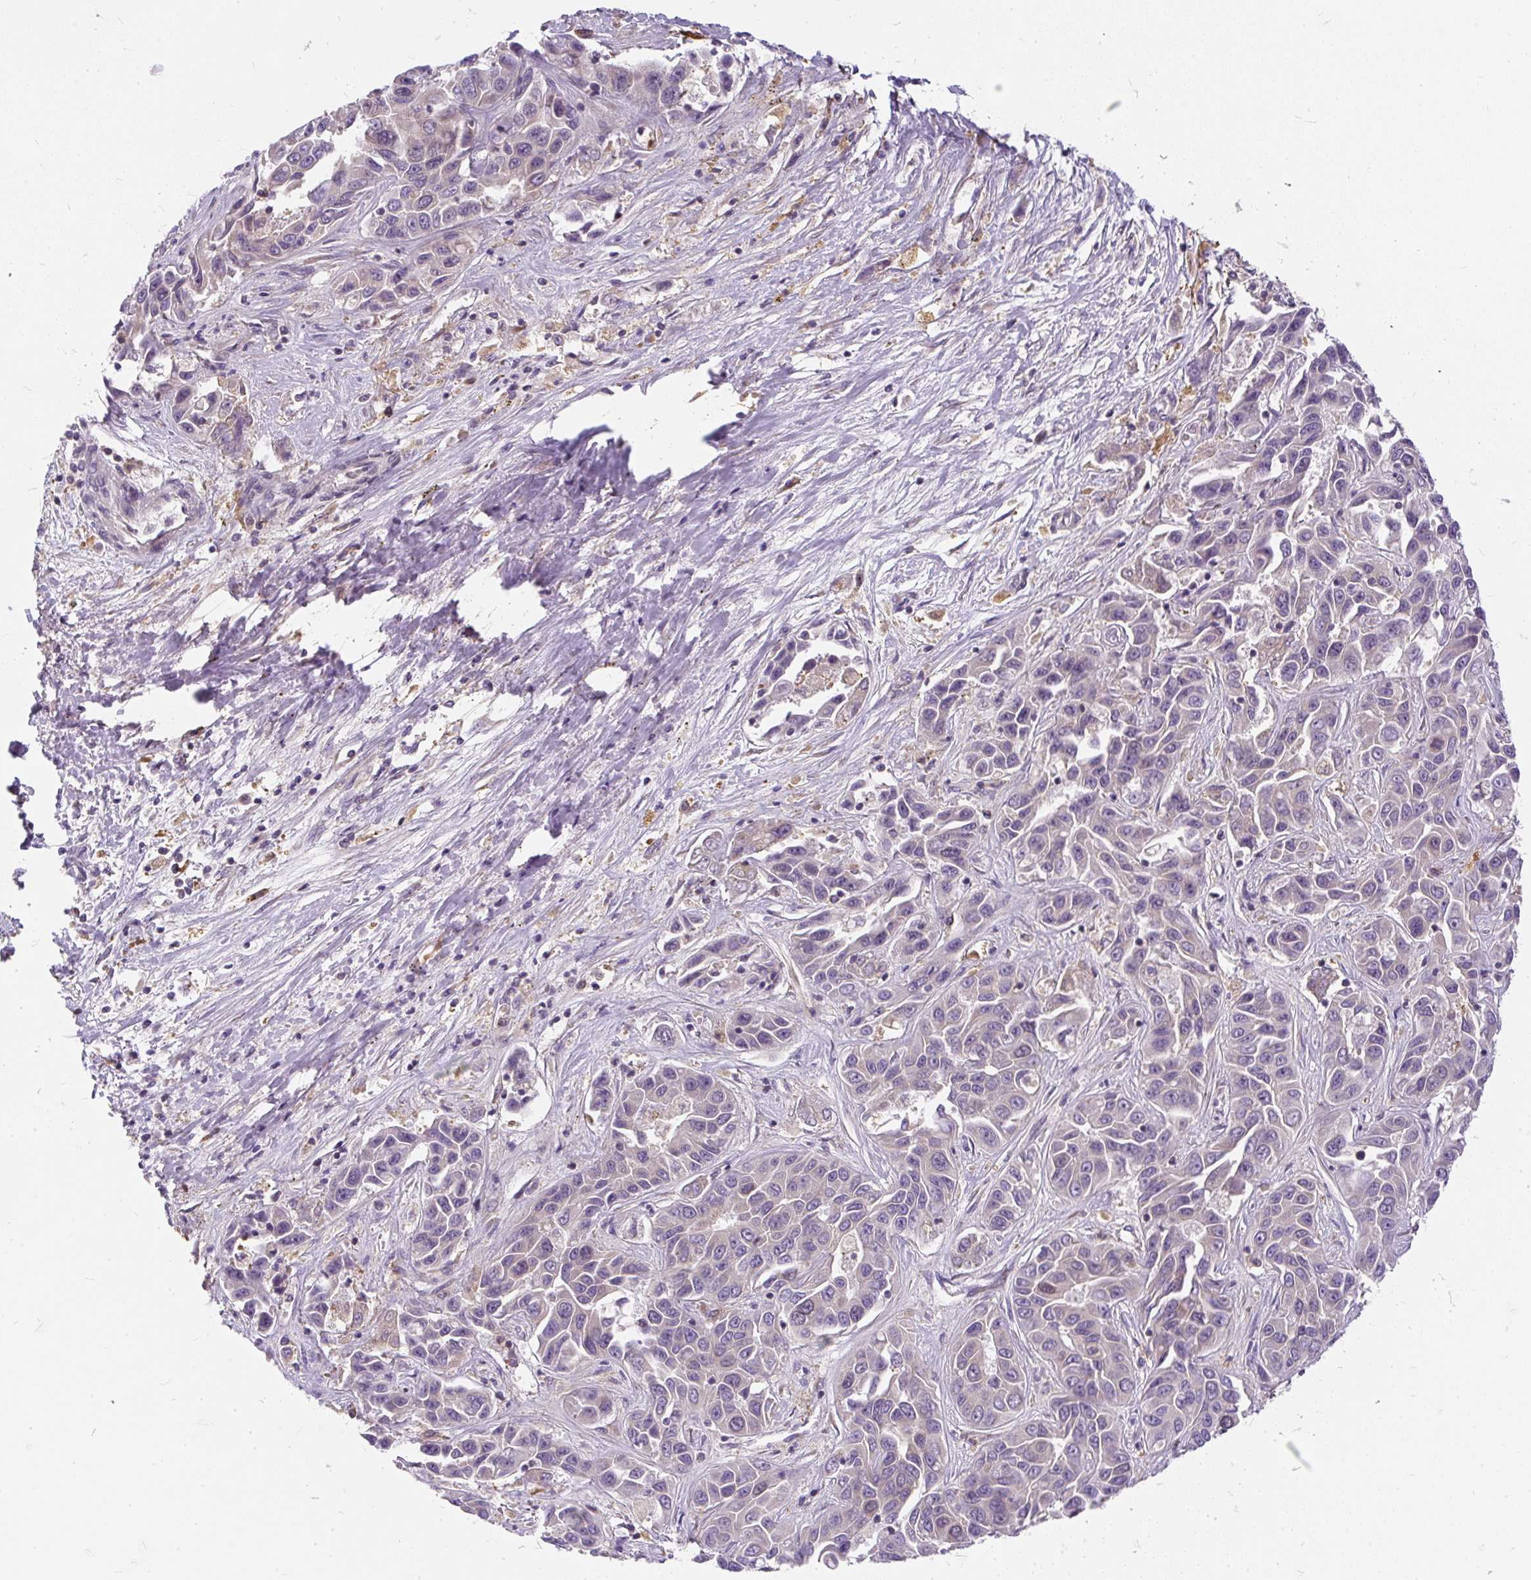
{"staining": {"intensity": "negative", "quantity": "none", "location": "none"}, "tissue": "liver cancer", "cell_type": "Tumor cells", "image_type": "cancer", "snomed": [{"axis": "morphology", "description": "Cholangiocarcinoma"}, {"axis": "topography", "description": "Liver"}], "caption": "This is a micrograph of IHC staining of cholangiocarcinoma (liver), which shows no positivity in tumor cells.", "gene": "CYP20A1", "patient": {"sex": "female", "age": 52}}